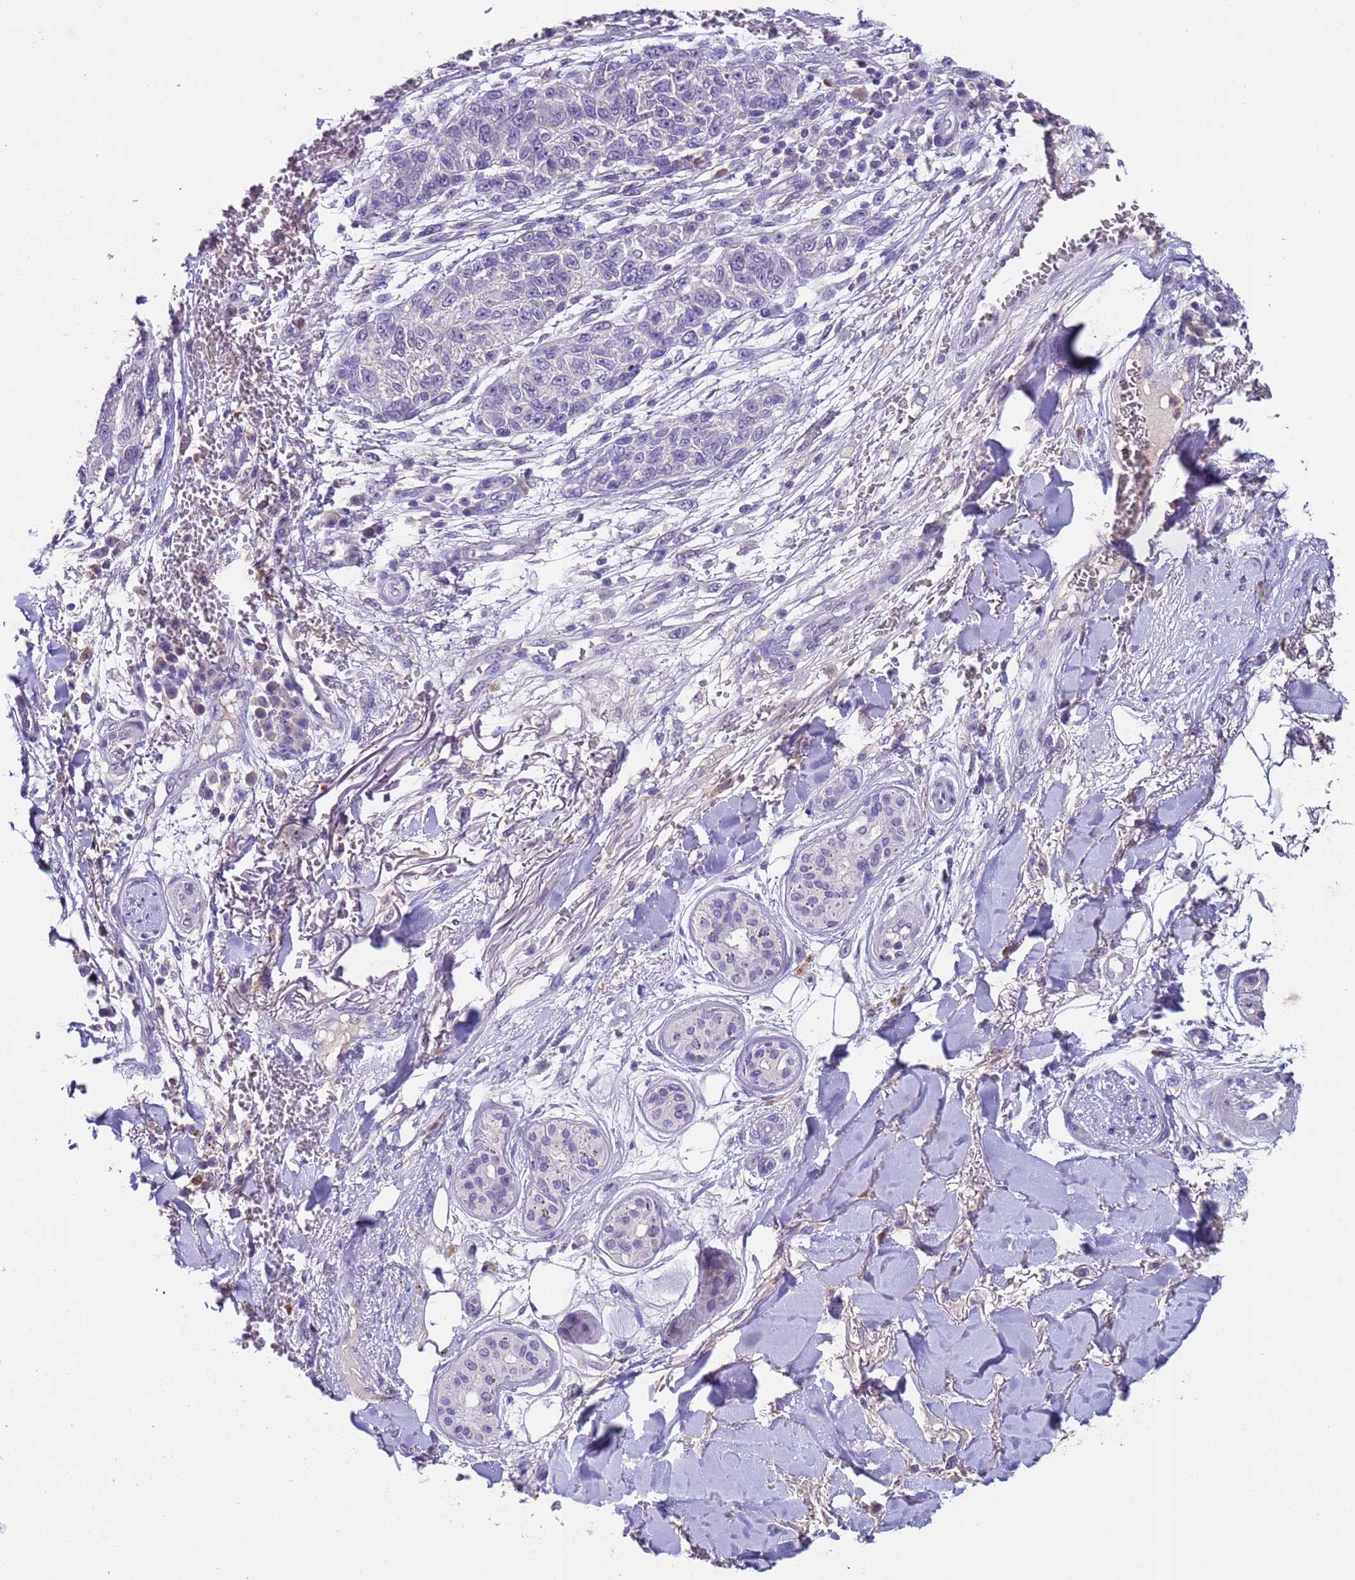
{"staining": {"intensity": "negative", "quantity": "none", "location": "none"}, "tissue": "melanoma", "cell_type": "Tumor cells", "image_type": "cancer", "snomed": [{"axis": "morphology", "description": "Normal tissue, NOS"}, {"axis": "morphology", "description": "Malignant melanoma, NOS"}, {"axis": "topography", "description": "Skin"}], "caption": "Histopathology image shows no protein staining in tumor cells of malignant melanoma tissue. Brightfield microscopy of IHC stained with DAB (brown) and hematoxylin (blue), captured at high magnification.", "gene": "ZNF248", "patient": {"sex": "female", "age": 96}}